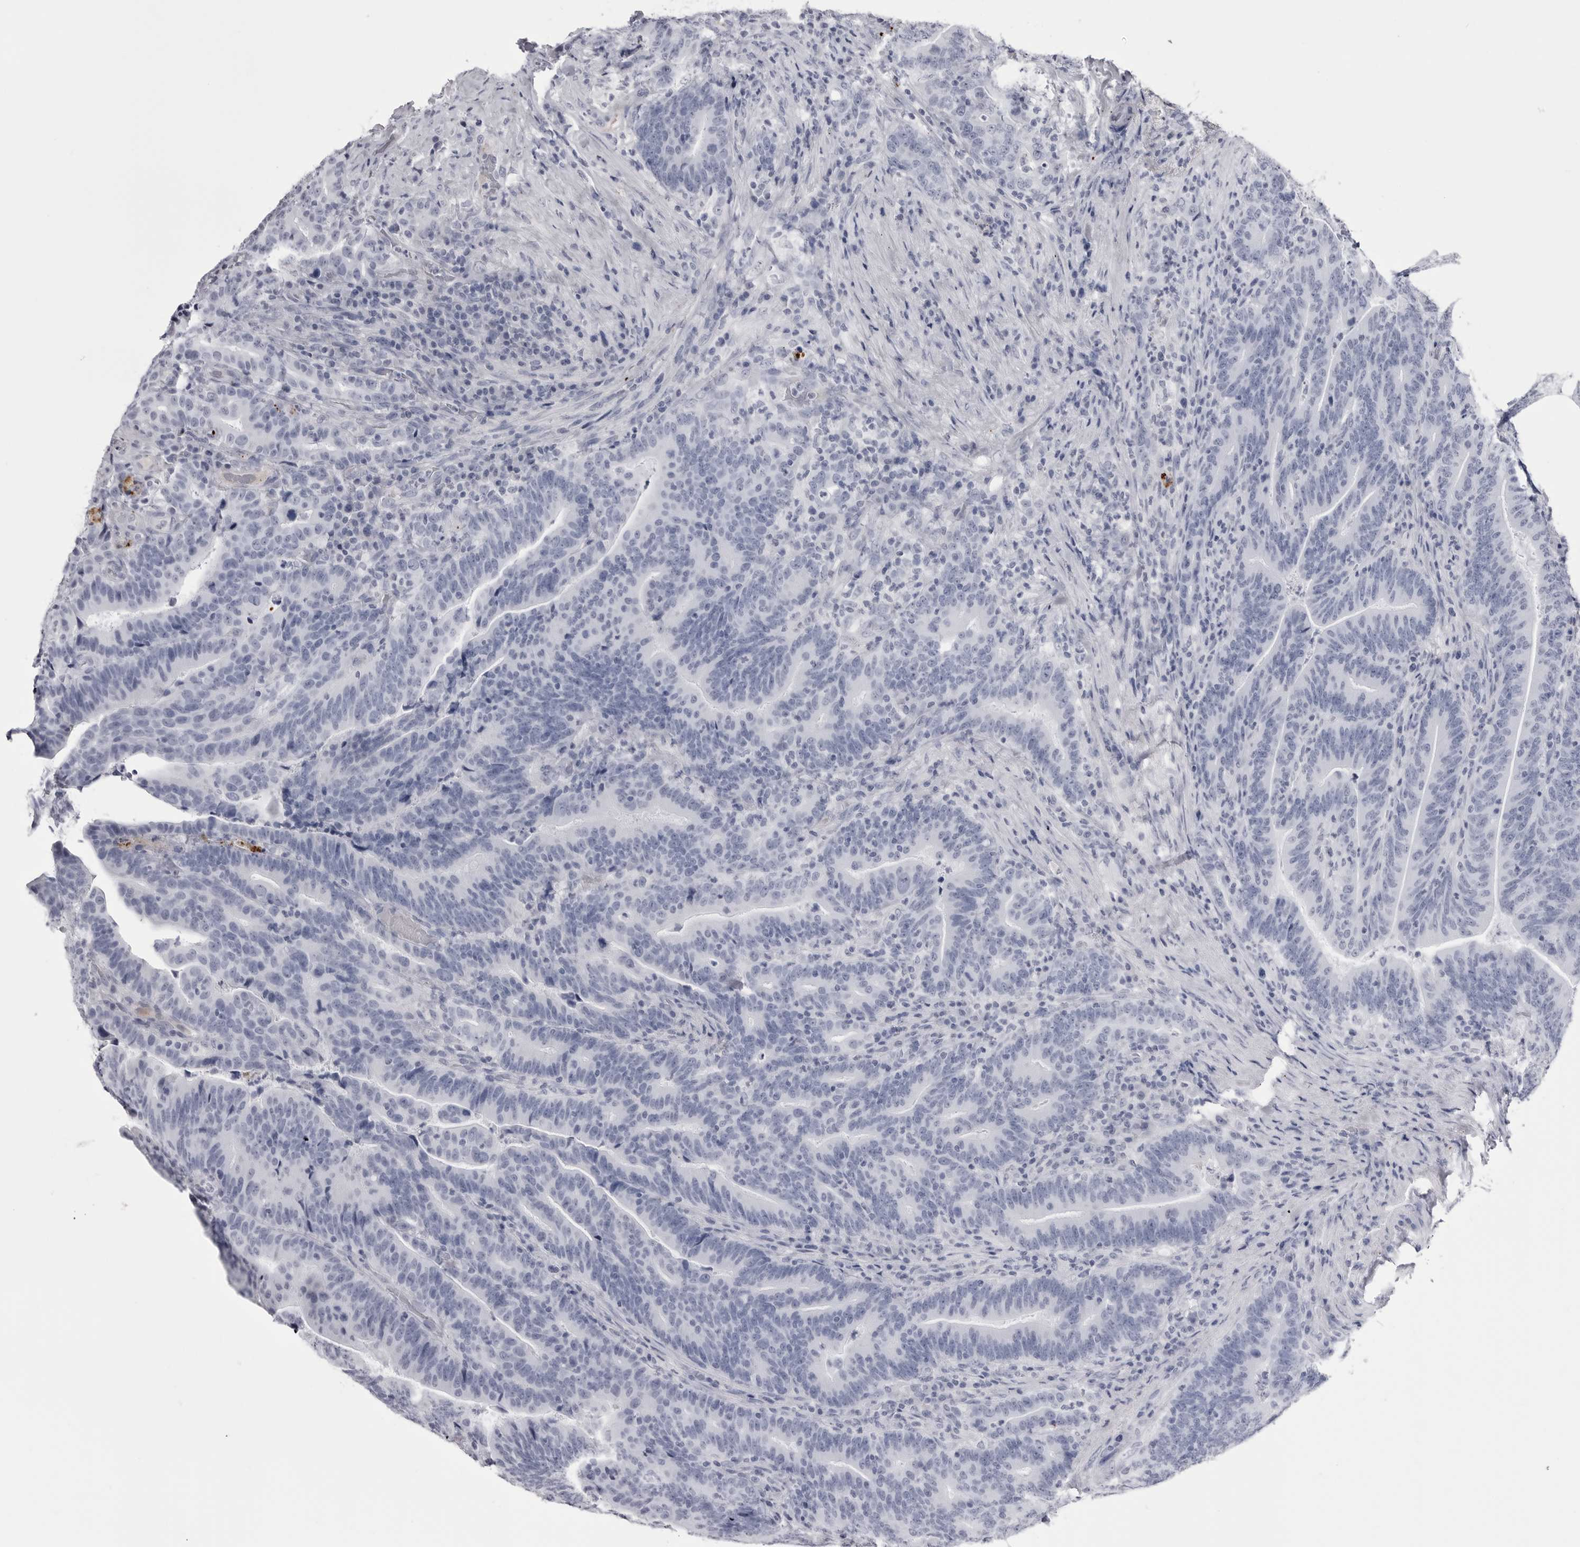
{"staining": {"intensity": "negative", "quantity": "none", "location": "none"}, "tissue": "colorectal cancer", "cell_type": "Tumor cells", "image_type": "cancer", "snomed": [{"axis": "morphology", "description": "Adenocarcinoma, NOS"}, {"axis": "topography", "description": "Colon"}], "caption": "DAB (3,3'-diaminobenzidine) immunohistochemical staining of human adenocarcinoma (colorectal) exhibits no significant staining in tumor cells.", "gene": "COL26A1", "patient": {"sex": "female", "age": 66}}